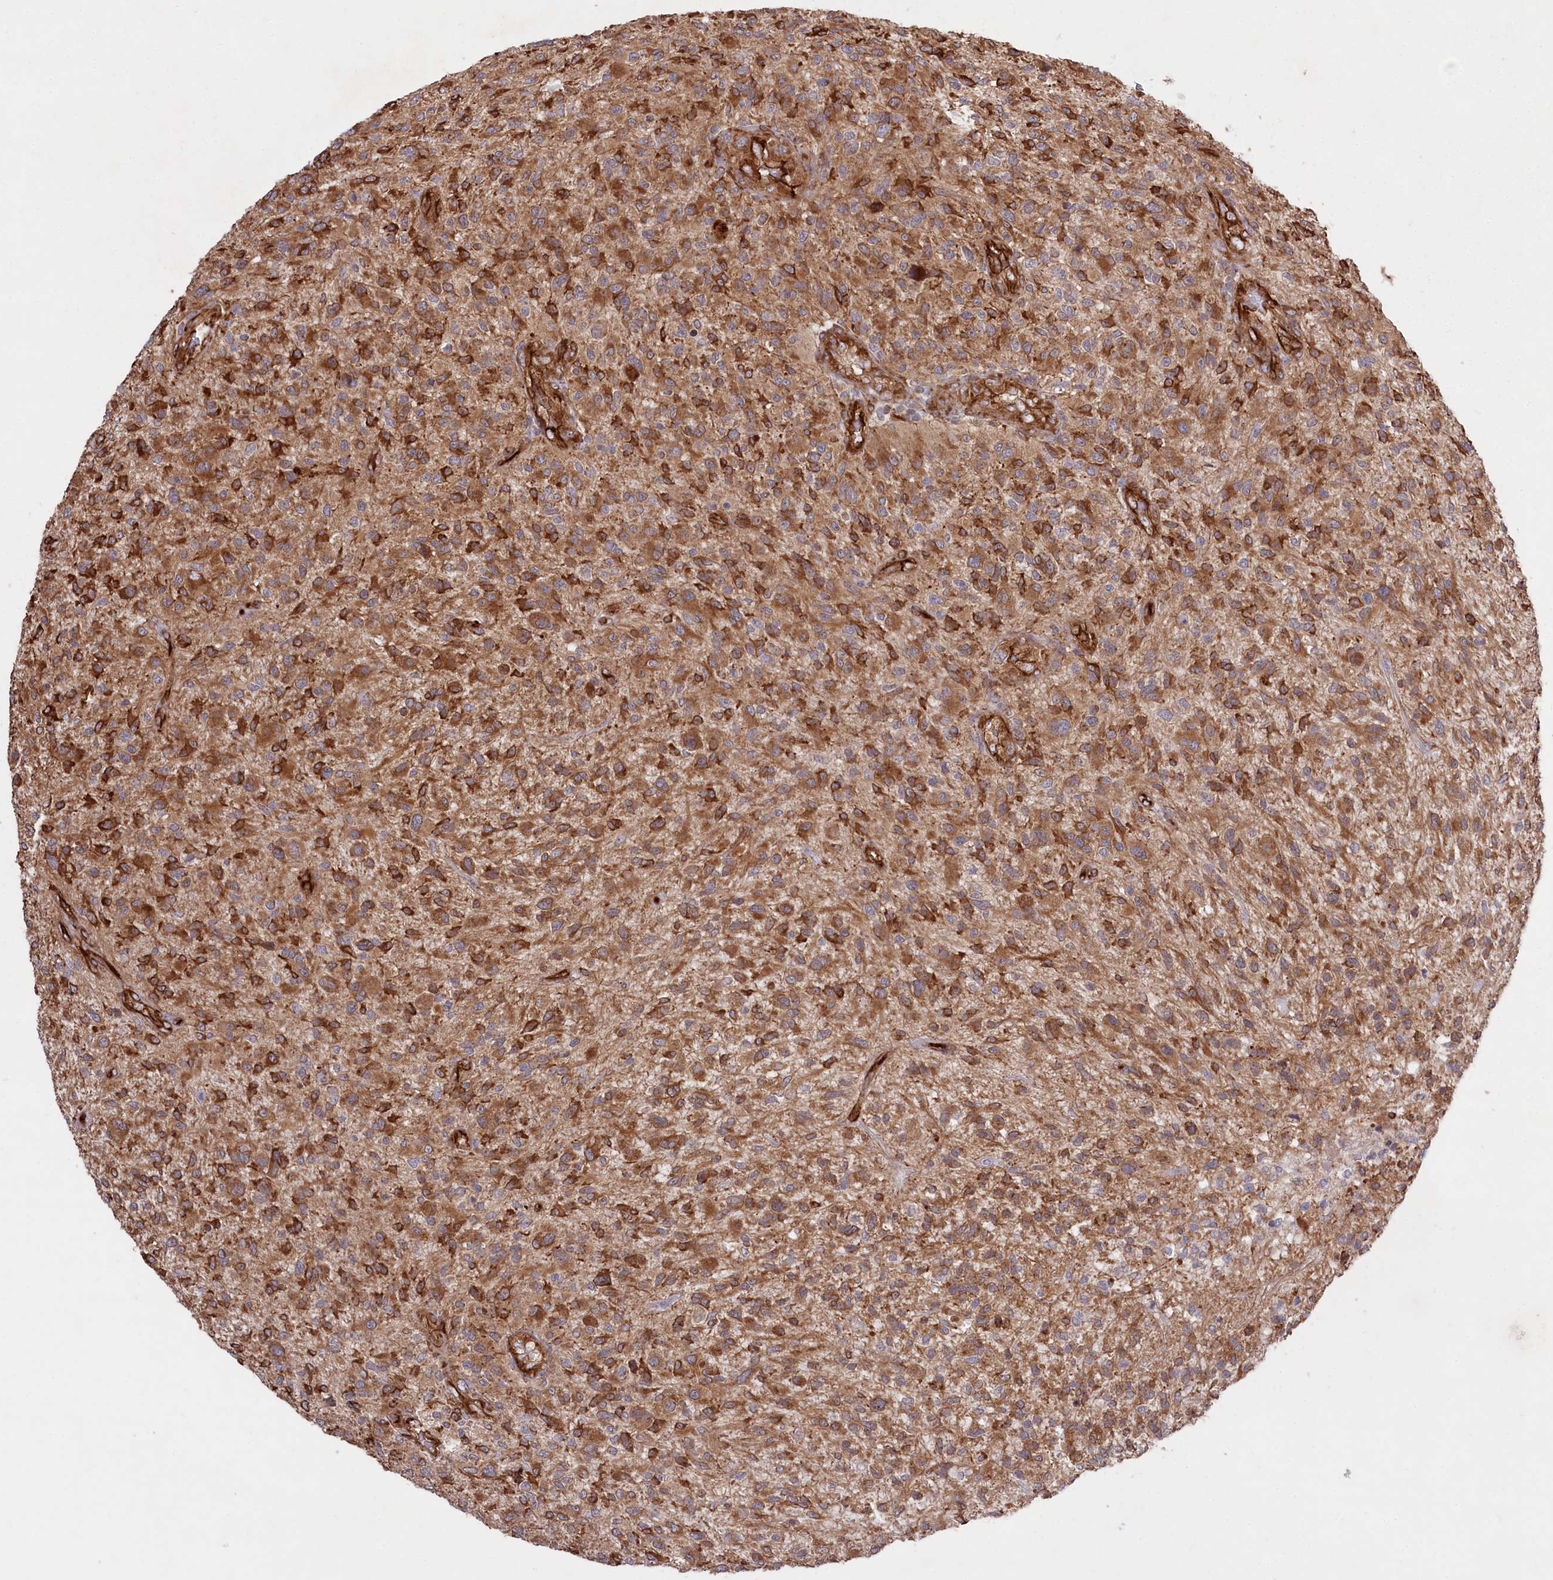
{"staining": {"intensity": "strong", "quantity": ">75%", "location": "cytoplasmic/membranous"}, "tissue": "glioma", "cell_type": "Tumor cells", "image_type": "cancer", "snomed": [{"axis": "morphology", "description": "Glioma, malignant, High grade"}, {"axis": "topography", "description": "Brain"}], "caption": "High-grade glioma (malignant) stained for a protein (brown) shows strong cytoplasmic/membranous positive staining in about >75% of tumor cells.", "gene": "MTPAP", "patient": {"sex": "male", "age": 47}}